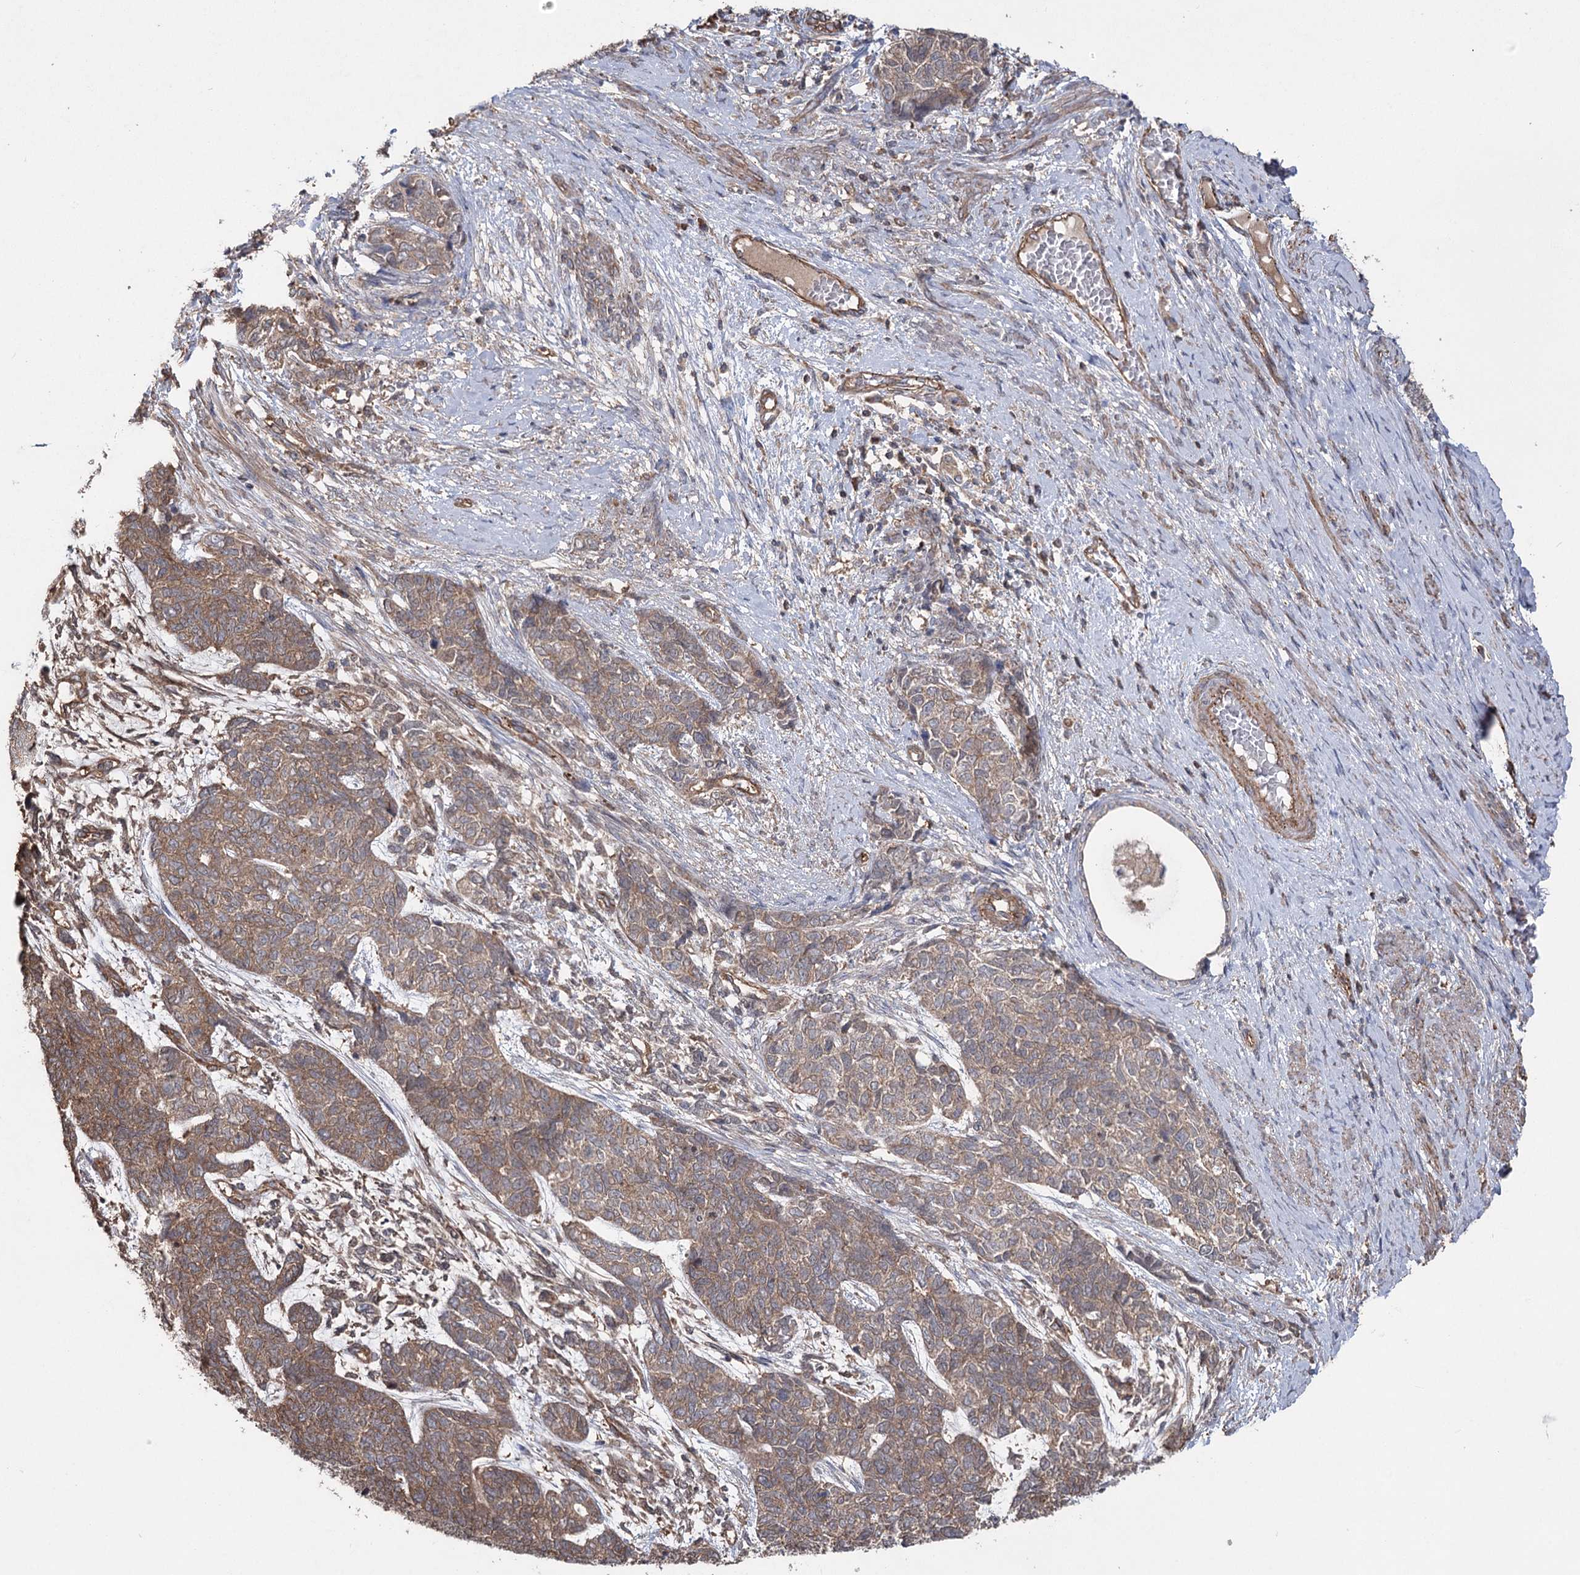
{"staining": {"intensity": "moderate", "quantity": ">75%", "location": "cytoplasmic/membranous"}, "tissue": "cervical cancer", "cell_type": "Tumor cells", "image_type": "cancer", "snomed": [{"axis": "morphology", "description": "Squamous cell carcinoma, NOS"}, {"axis": "topography", "description": "Cervix"}], "caption": "Protein positivity by immunohistochemistry (IHC) displays moderate cytoplasmic/membranous expression in approximately >75% of tumor cells in cervical squamous cell carcinoma.", "gene": "LARS2", "patient": {"sex": "female", "age": 63}}